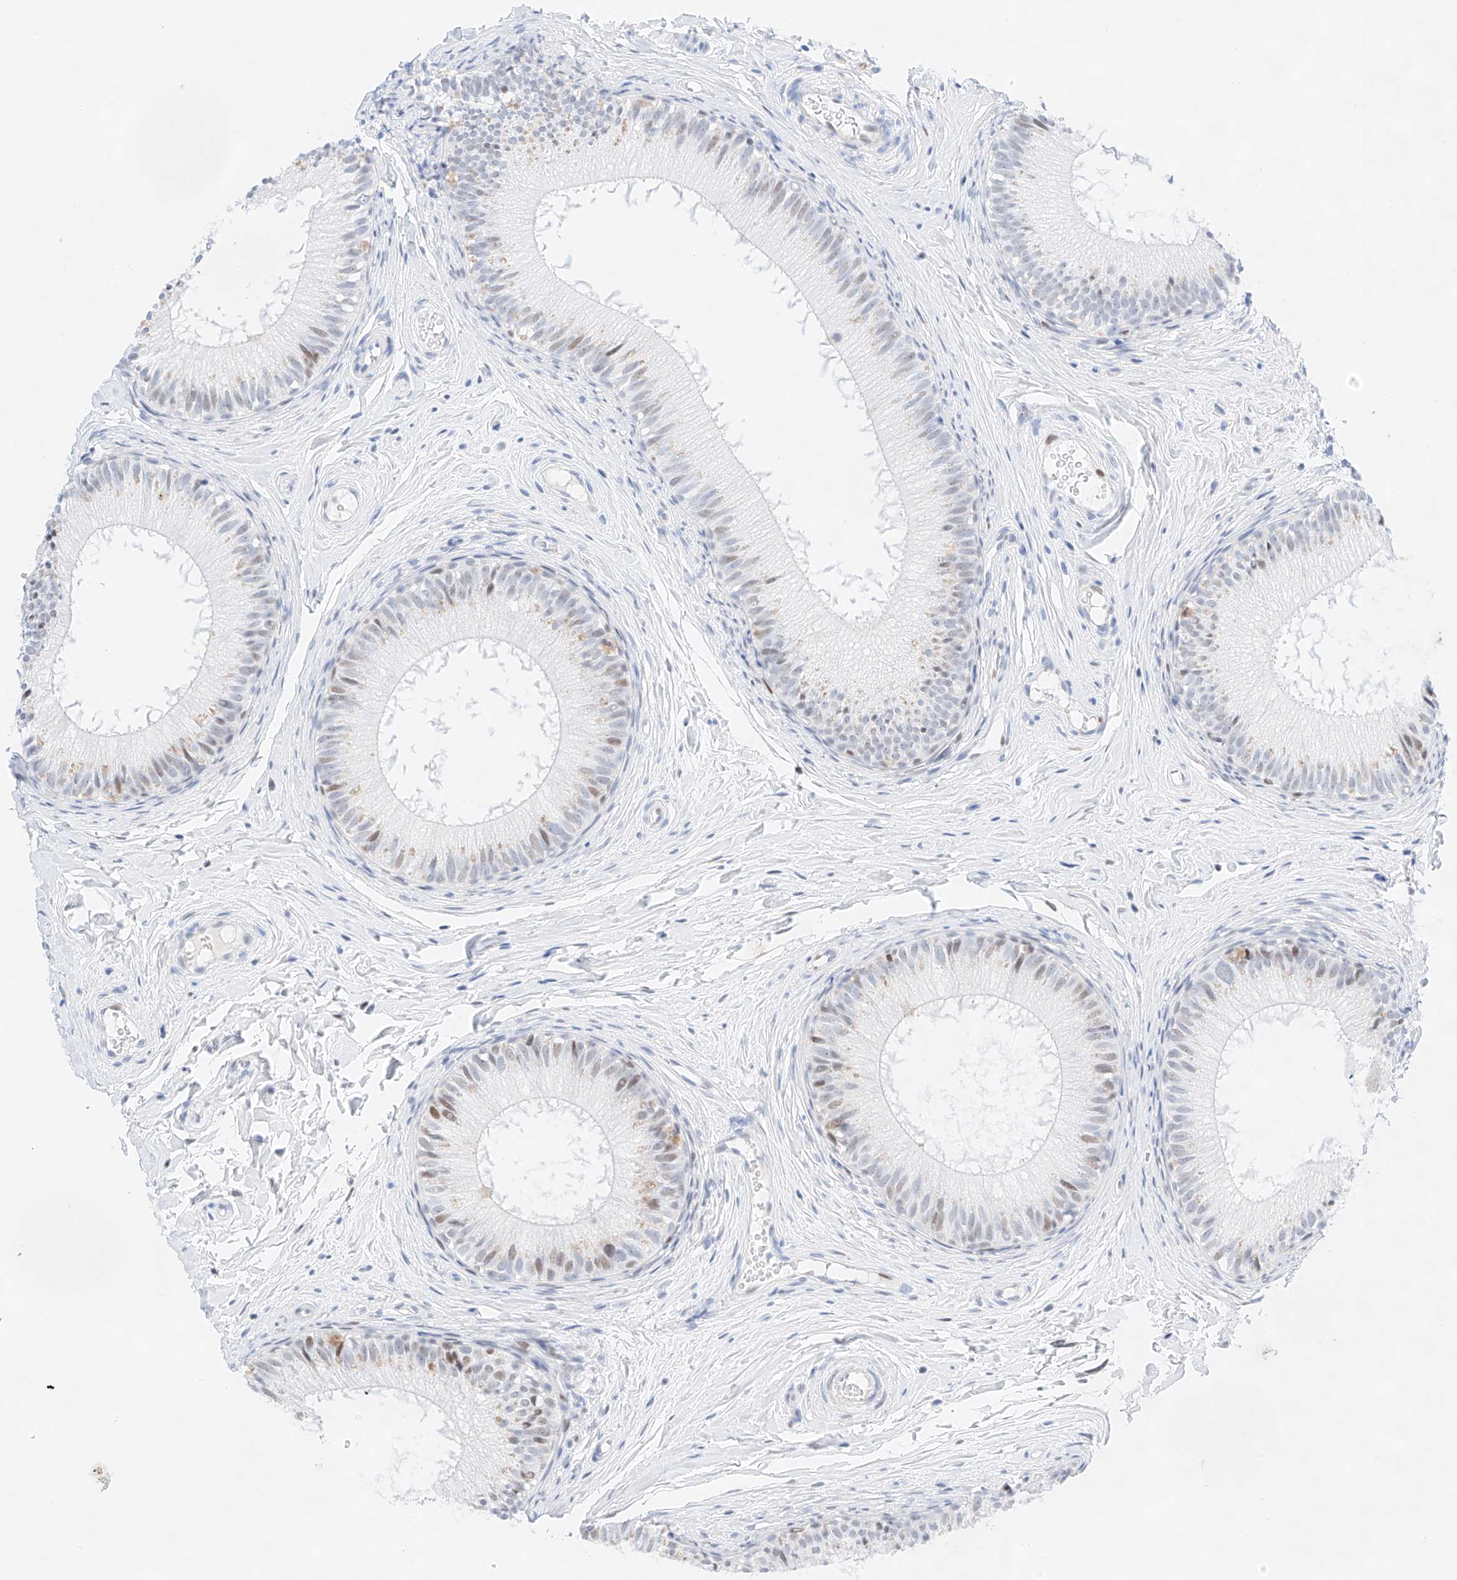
{"staining": {"intensity": "moderate", "quantity": "25%-75%", "location": "nuclear"}, "tissue": "epididymis", "cell_type": "Glandular cells", "image_type": "normal", "snomed": [{"axis": "morphology", "description": "Normal tissue, NOS"}, {"axis": "topography", "description": "Epididymis"}], "caption": "This micrograph shows immunohistochemistry staining of benign epididymis, with medium moderate nuclear staining in about 25%-75% of glandular cells.", "gene": "NT5C3B", "patient": {"sex": "male", "age": 34}}